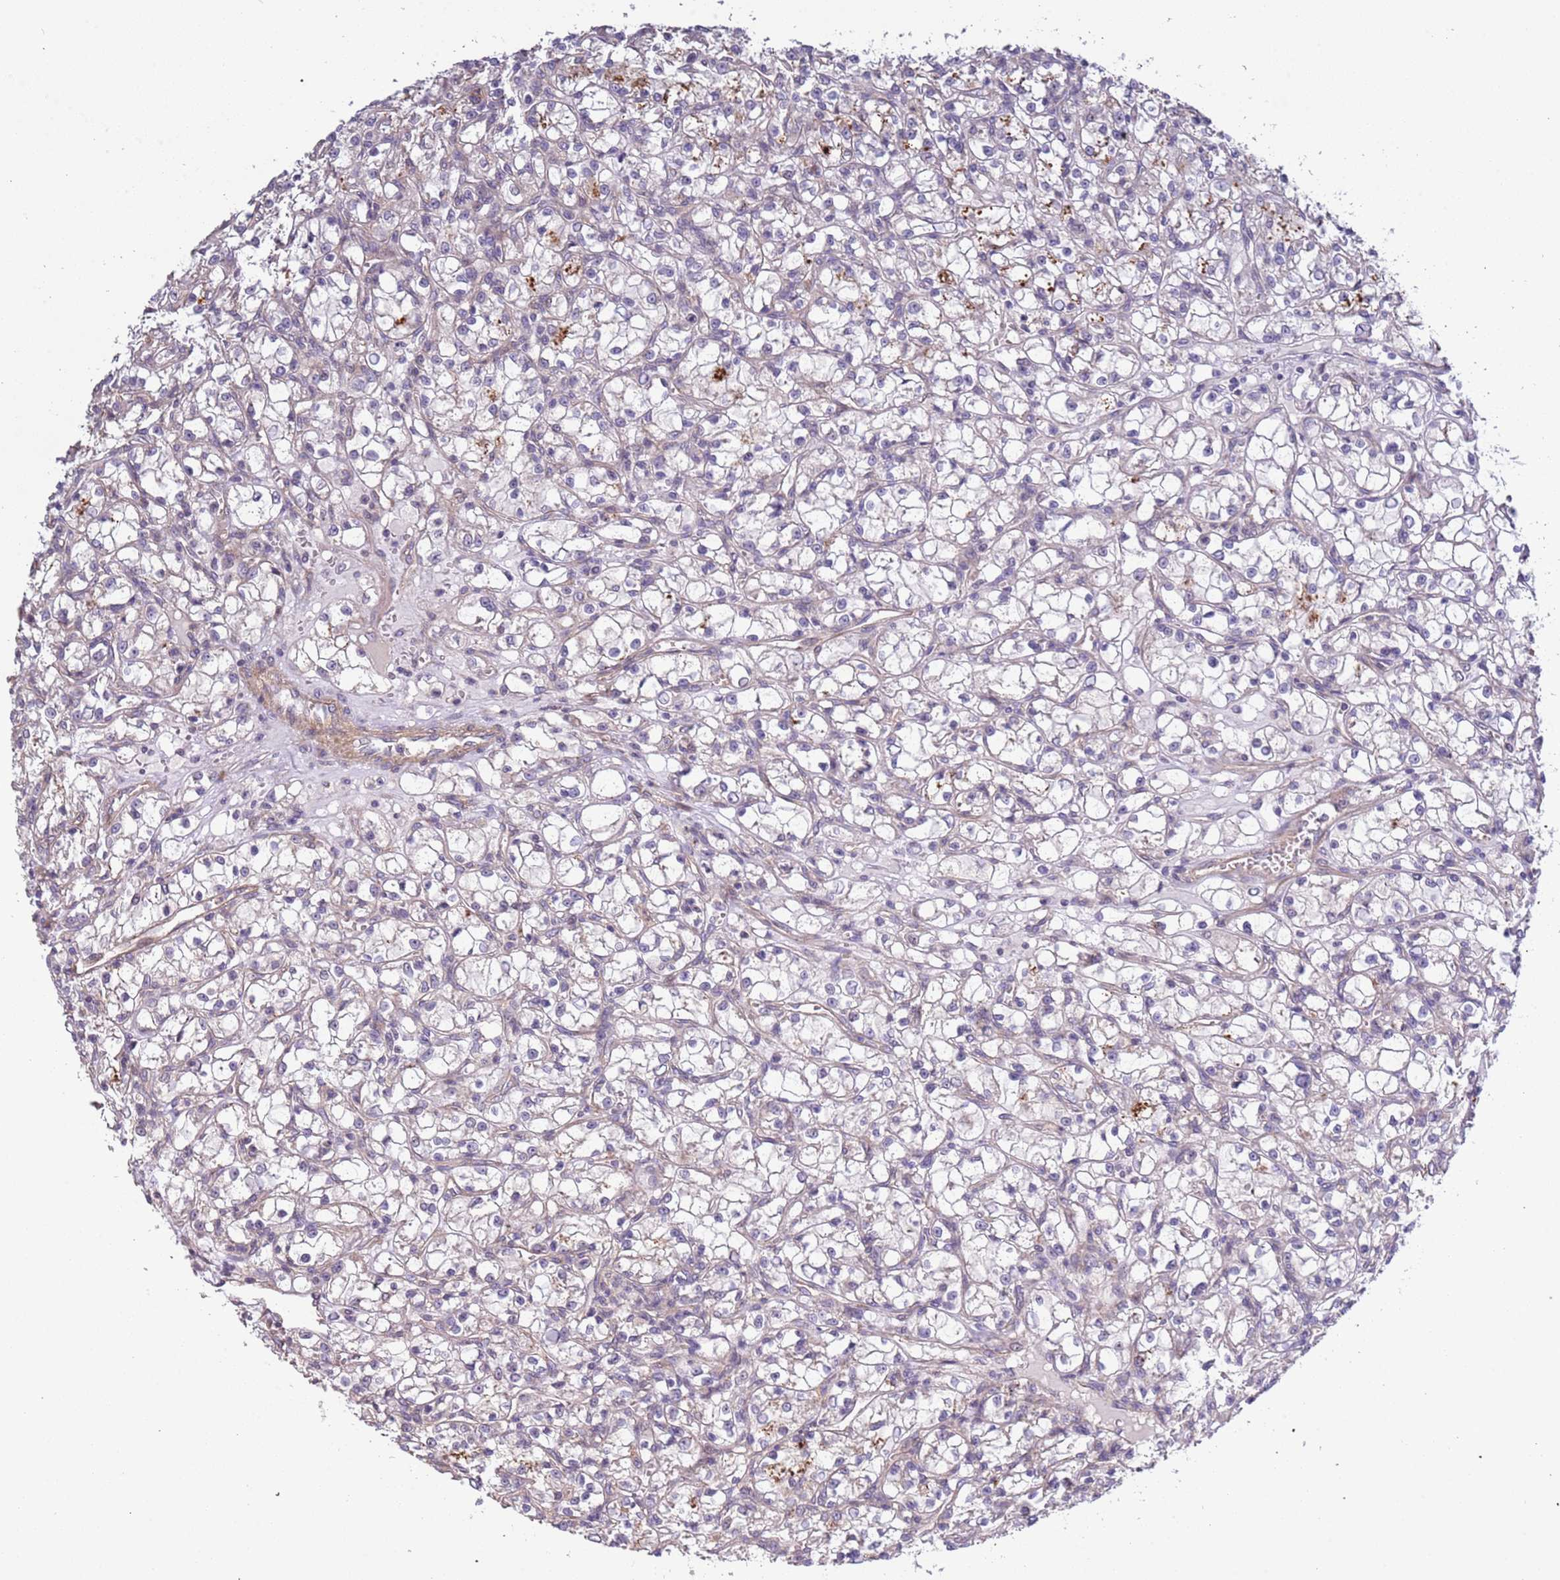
{"staining": {"intensity": "negative", "quantity": "none", "location": "none"}, "tissue": "renal cancer", "cell_type": "Tumor cells", "image_type": "cancer", "snomed": [{"axis": "morphology", "description": "Adenocarcinoma, NOS"}, {"axis": "topography", "description": "Kidney"}], "caption": "Protein analysis of renal cancer (adenocarcinoma) demonstrates no significant staining in tumor cells.", "gene": "LAMB4", "patient": {"sex": "female", "age": 59}}